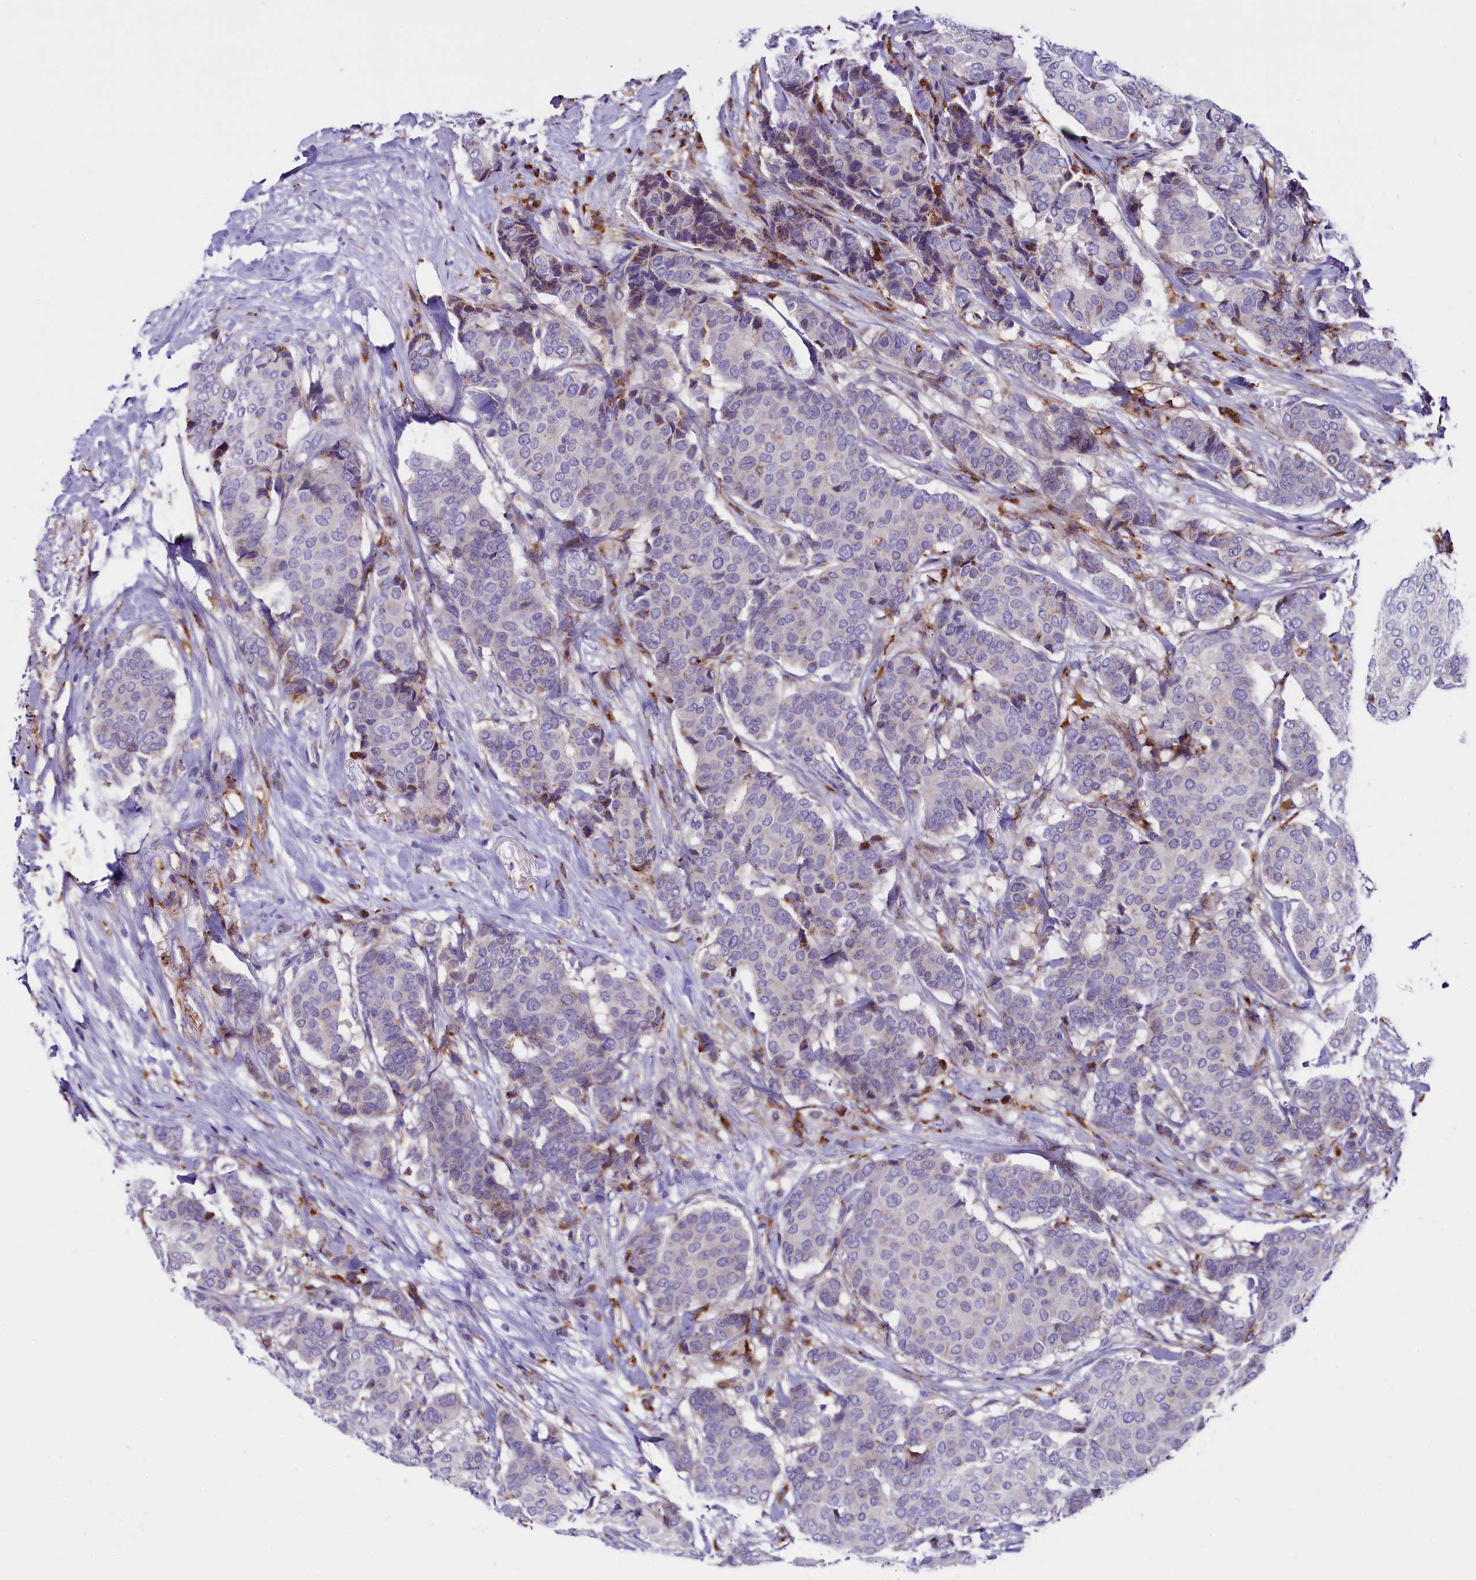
{"staining": {"intensity": "negative", "quantity": "none", "location": "none"}, "tissue": "breast cancer", "cell_type": "Tumor cells", "image_type": "cancer", "snomed": [{"axis": "morphology", "description": "Duct carcinoma"}, {"axis": "topography", "description": "Breast"}], "caption": "Tumor cells show no significant protein positivity in breast intraductal carcinoma.", "gene": "IL20RA", "patient": {"sex": "female", "age": 75}}